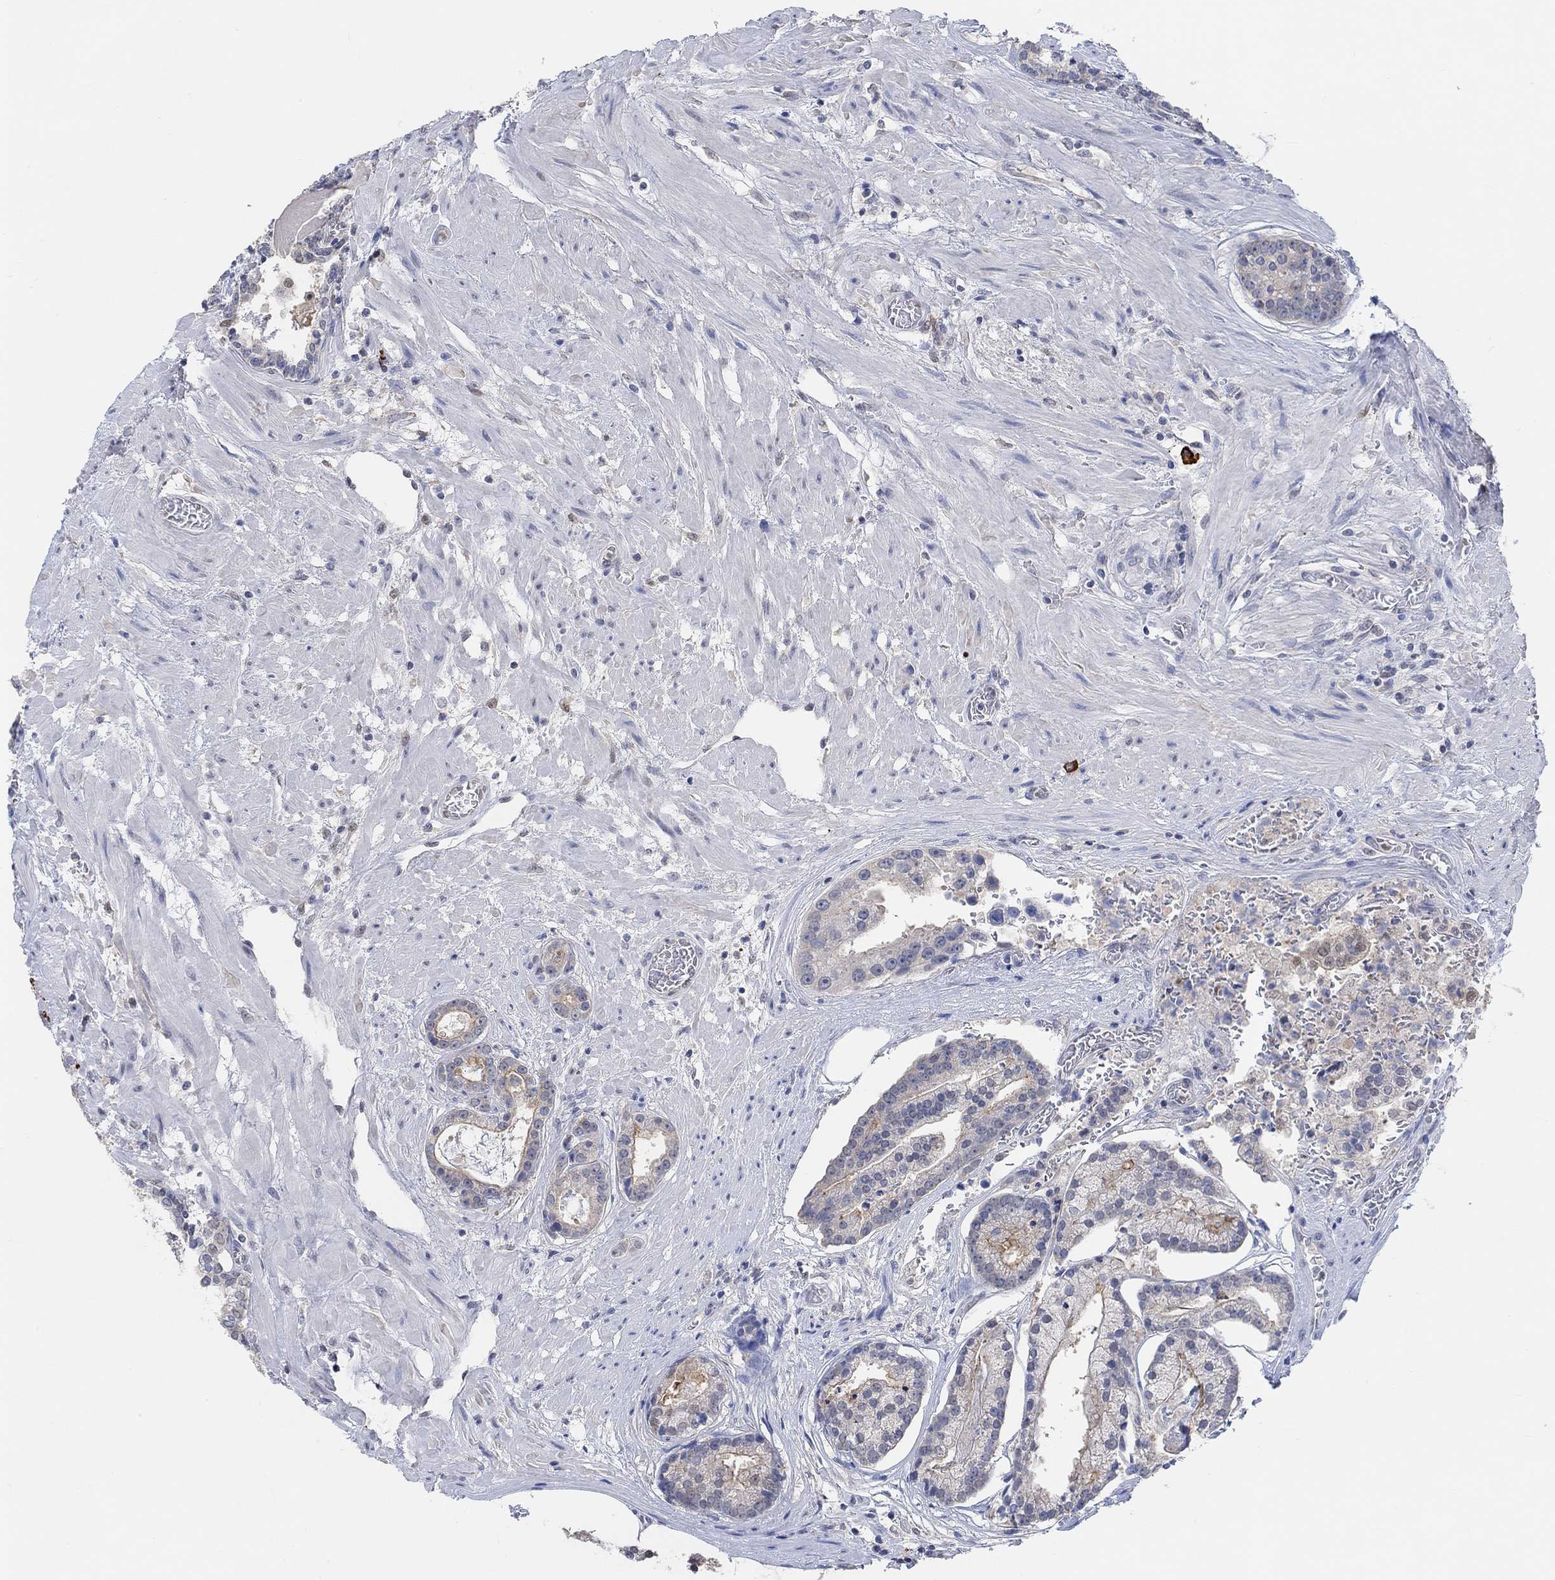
{"staining": {"intensity": "negative", "quantity": "none", "location": "none"}, "tissue": "prostate cancer", "cell_type": "Tumor cells", "image_type": "cancer", "snomed": [{"axis": "morphology", "description": "Adenocarcinoma, NOS"}, {"axis": "topography", "description": "Prostate and seminal vesicle, NOS"}, {"axis": "topography", "description": "Prostate"}], "caption": "The immunohistochemistry micrograph has no significant positivity in tumor cells of prostate cancer tissue.", "gene": "MUC1", "patient": {"sex": "male", "age": 44}}